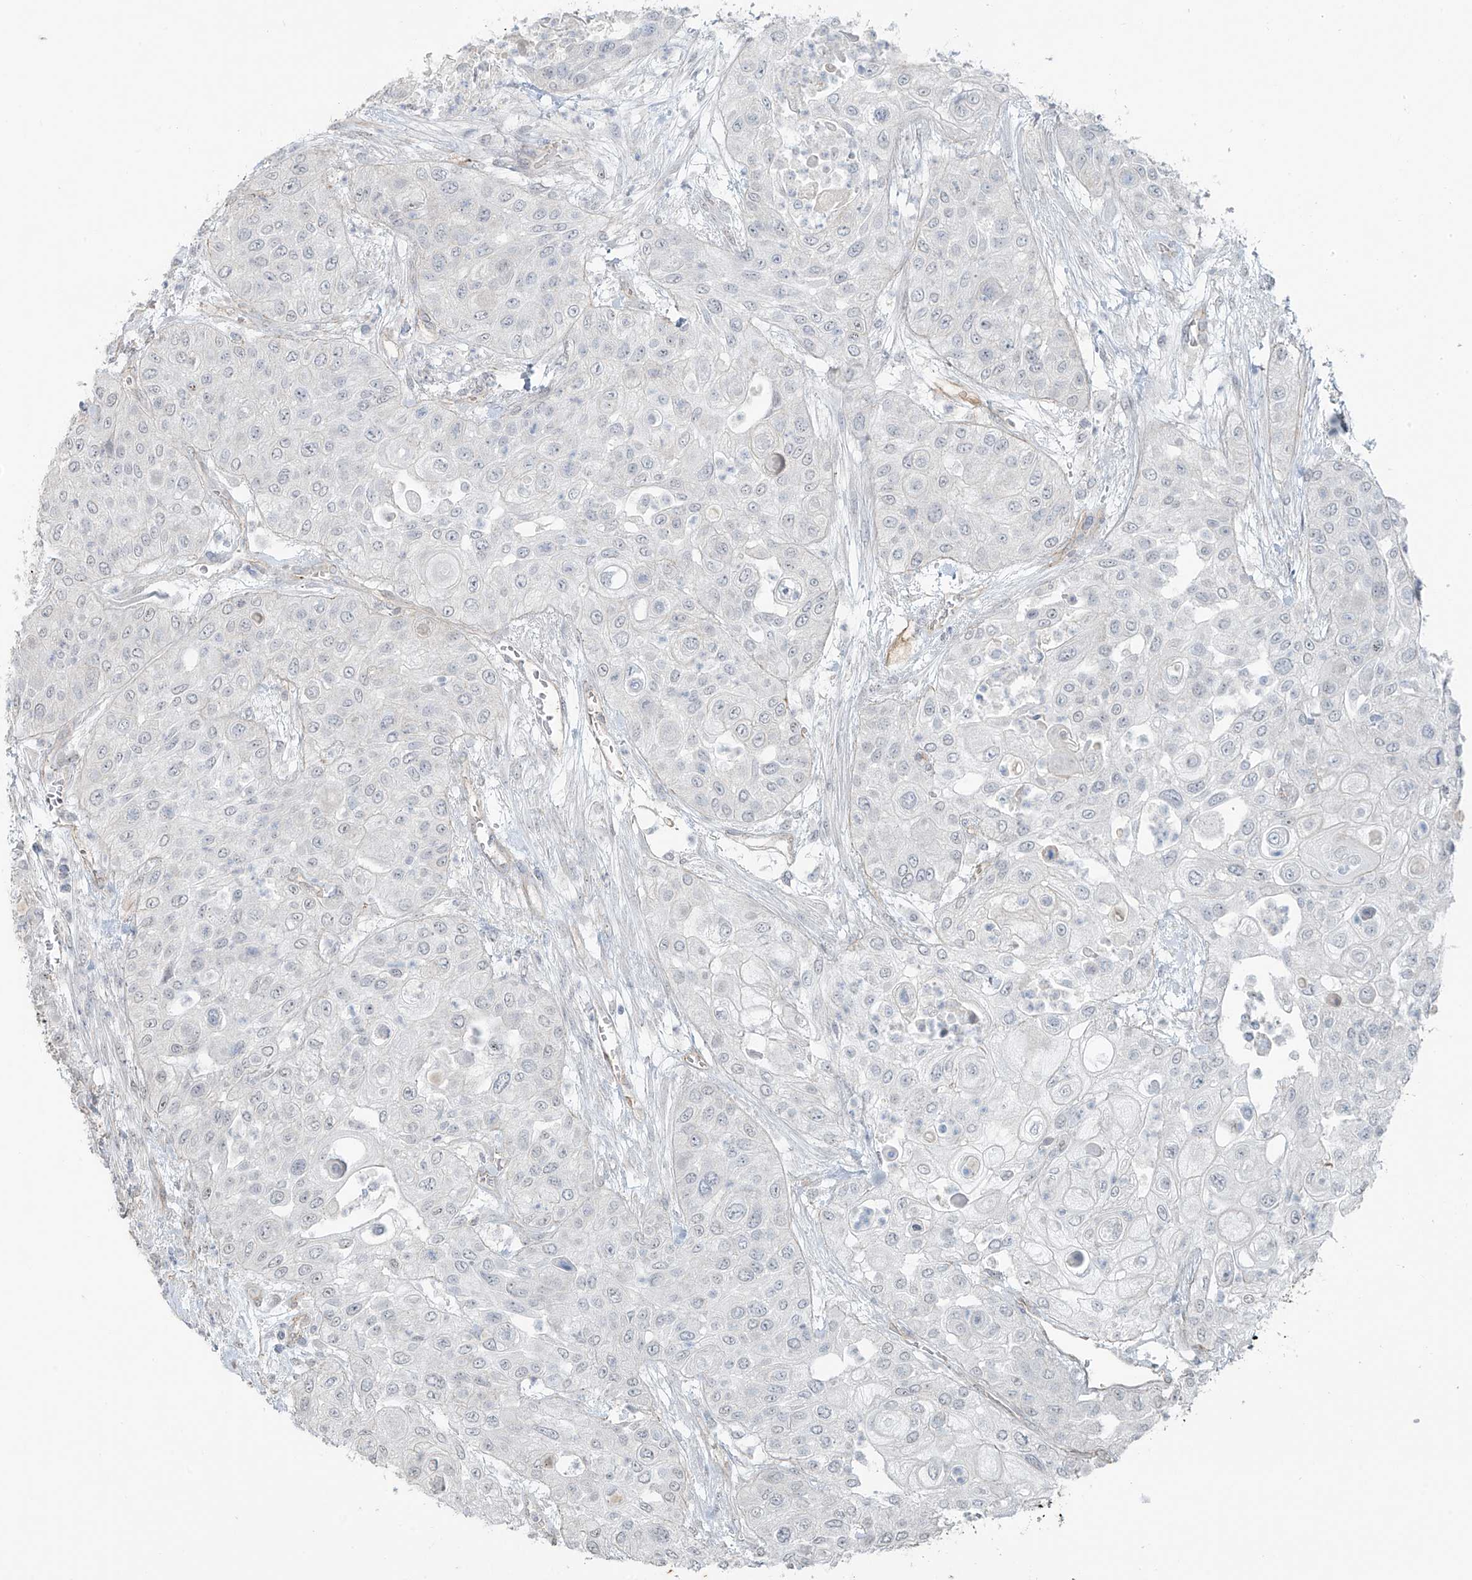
{"staining": {"intensity": "negative", "quantity": "none", "location": "none"}, "tissue": "urothelial cancer", "cell_type": "Tumor cells", "image_type": "cancer", "snomed": [{"axis": "morphology", "description": "Urothelial carcinoma, High grade"}, {"axis": "topography", "description": "Urinary bladder"}], "caption": "DAB immunohistochemical staining of urothelial cancer displays no significant positivity in tumor cells. (DAB immunohistochemistry, high magnification).", "gene": "TUBE1", "patient": {"sex": "female", "age": 79}}